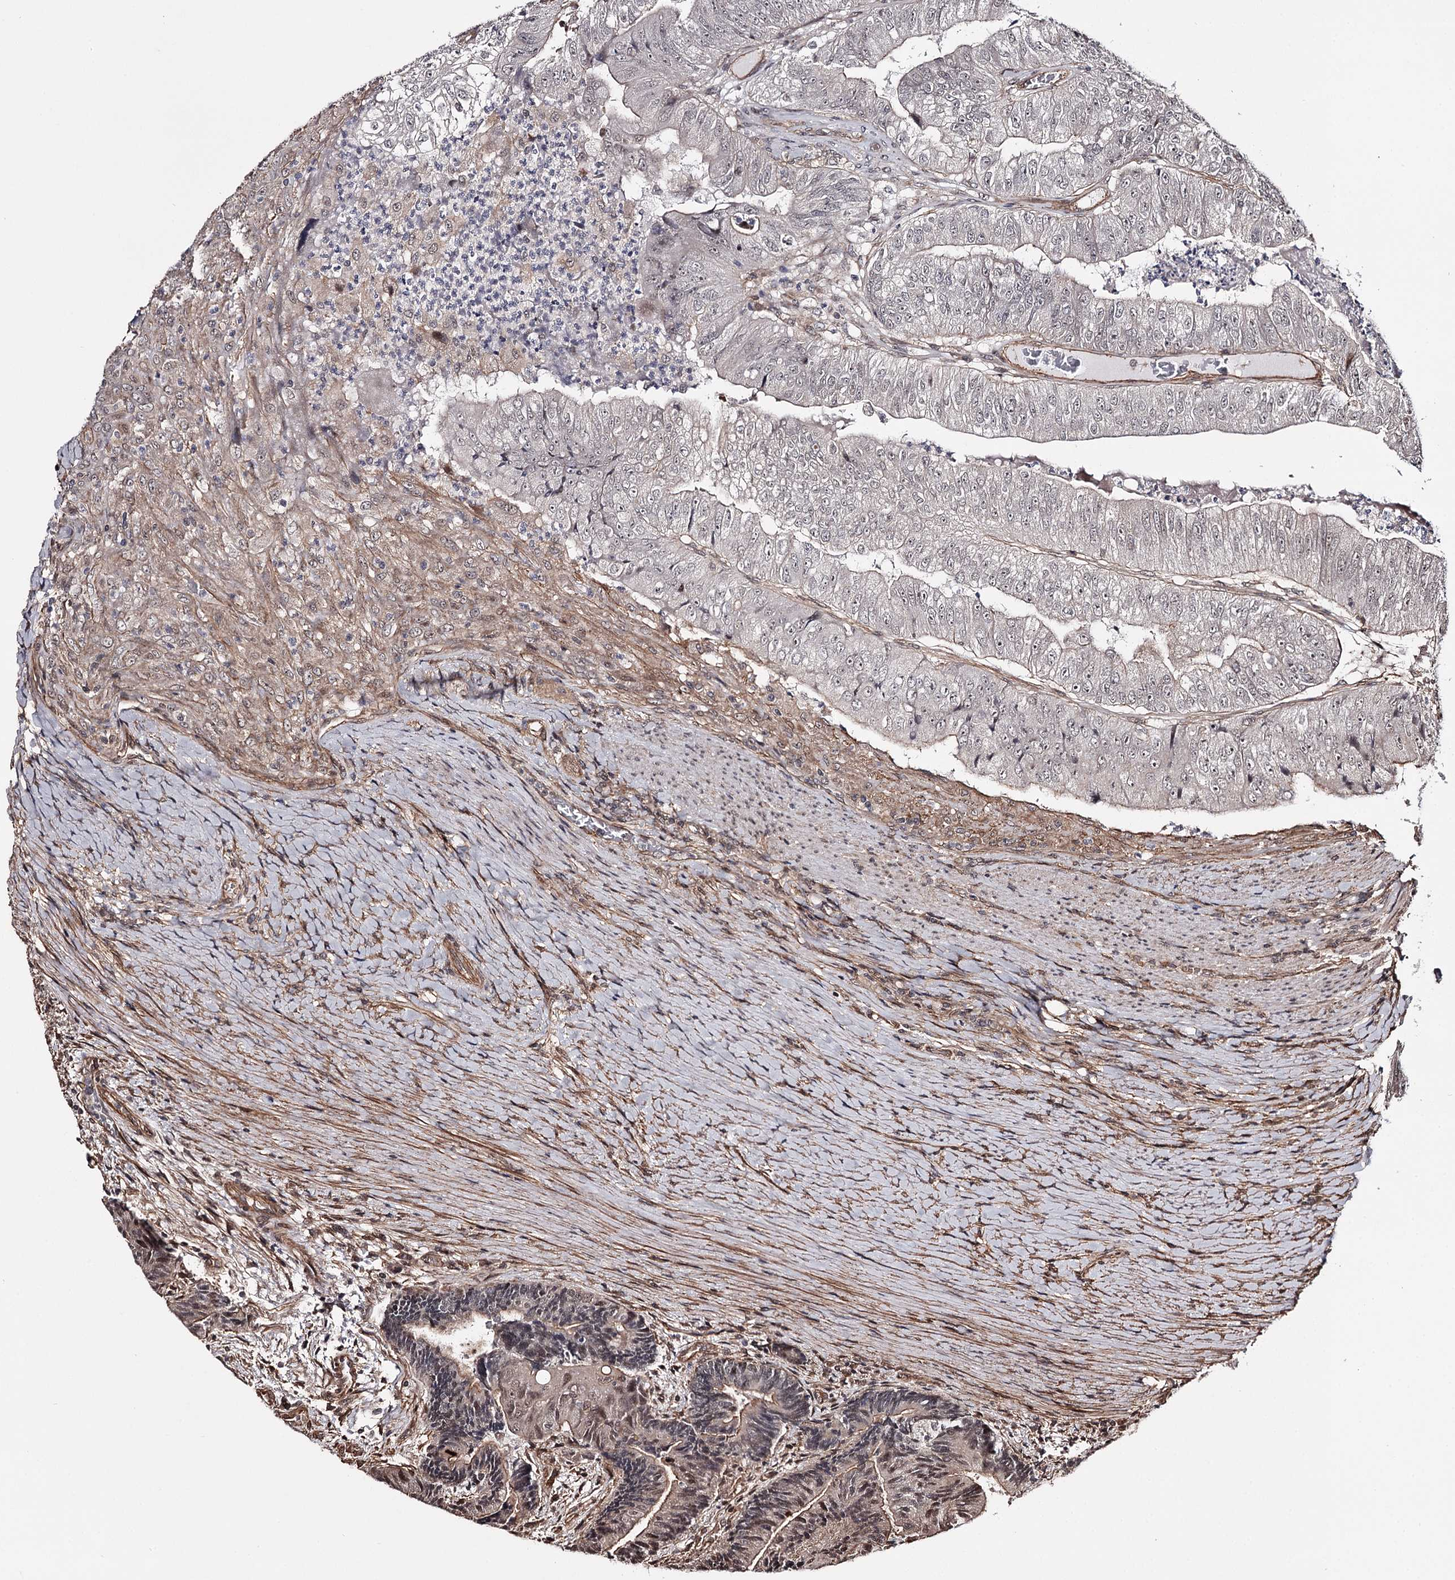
{"staining": {"intensity": "moderate", "quantity": "<25%", "location": "cytoplasmic/membranous,nuclear"}, "tissue": "colorectal cancer", "cell_type": "Tumor cells", "image_type": "cancer", "snomed": [{"axis": "morphology", "description": "Adenocarcinoma, NOS"}, {"axis": "topography", "description": "Colon"}], "caption": "Colorectal cancer (adenocarcinoma) tissue shows moderate cytoplasmic/membranous and nuclear positivity in about <25% of tumor cells", "gene": "TTC33", "patient": {"sex": "female", "age": 67}}